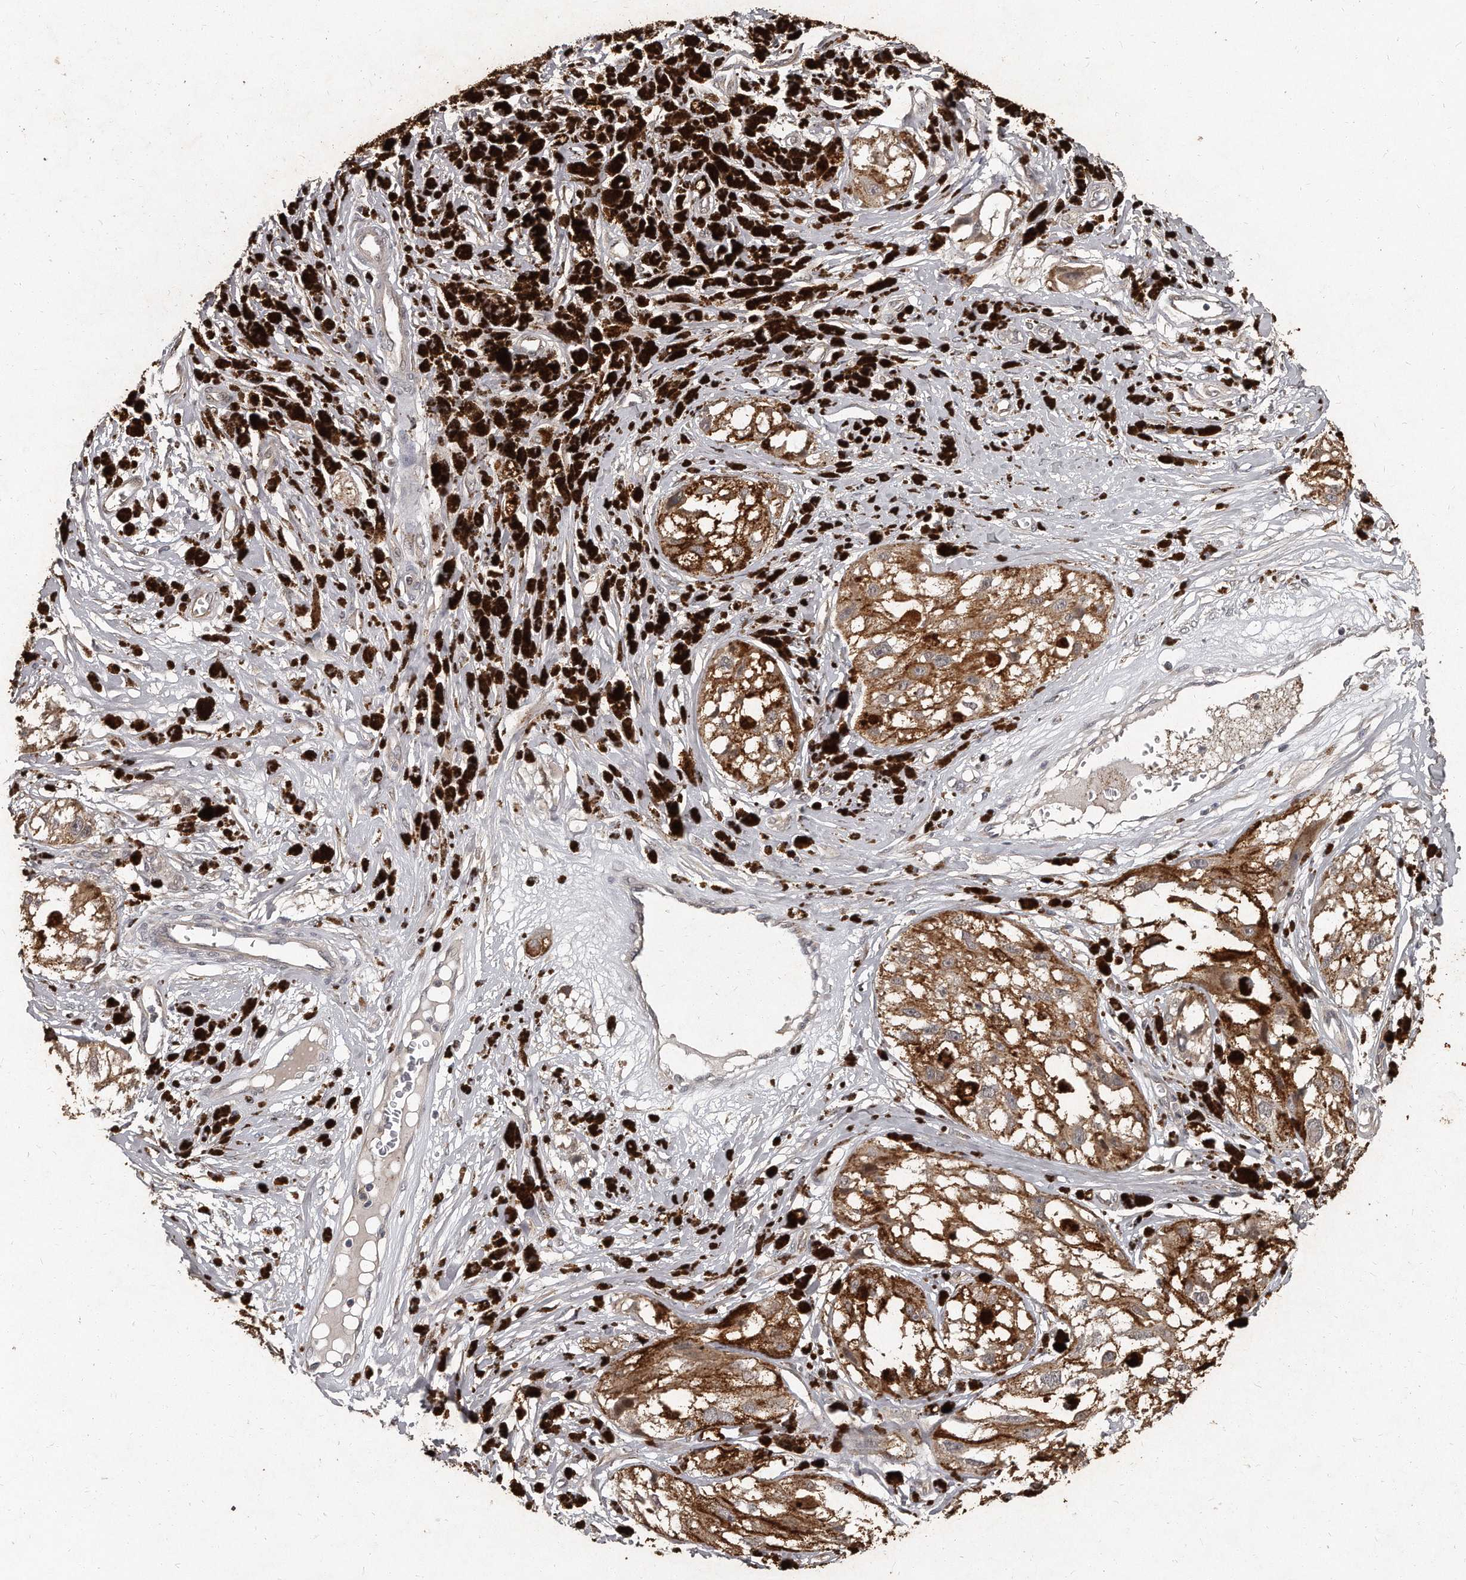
{"staining": {"intensity": "moderate", "quantity": ">75%", "location": "cytoplasmic/membranous"}, "tissue": "melanoma", "cell_type": "Tumor cells", "image_type": "cancer", "snomed": [{"axis": "morphology", "description": "Malignant melanoma, NOS"}, {"axis": "topography", "description": "Skin"}], "caption": "High-power microscopy captured an IHC micrograph of malignant melanoma, revealing moderate cytoplasmic/membranous staining in approximately >75% of tumor cells. (Brightfield microscopy of DAB IHC at high magnification).", "gene": "GRB10", "patient": {"sex": "male", "age": 88}}